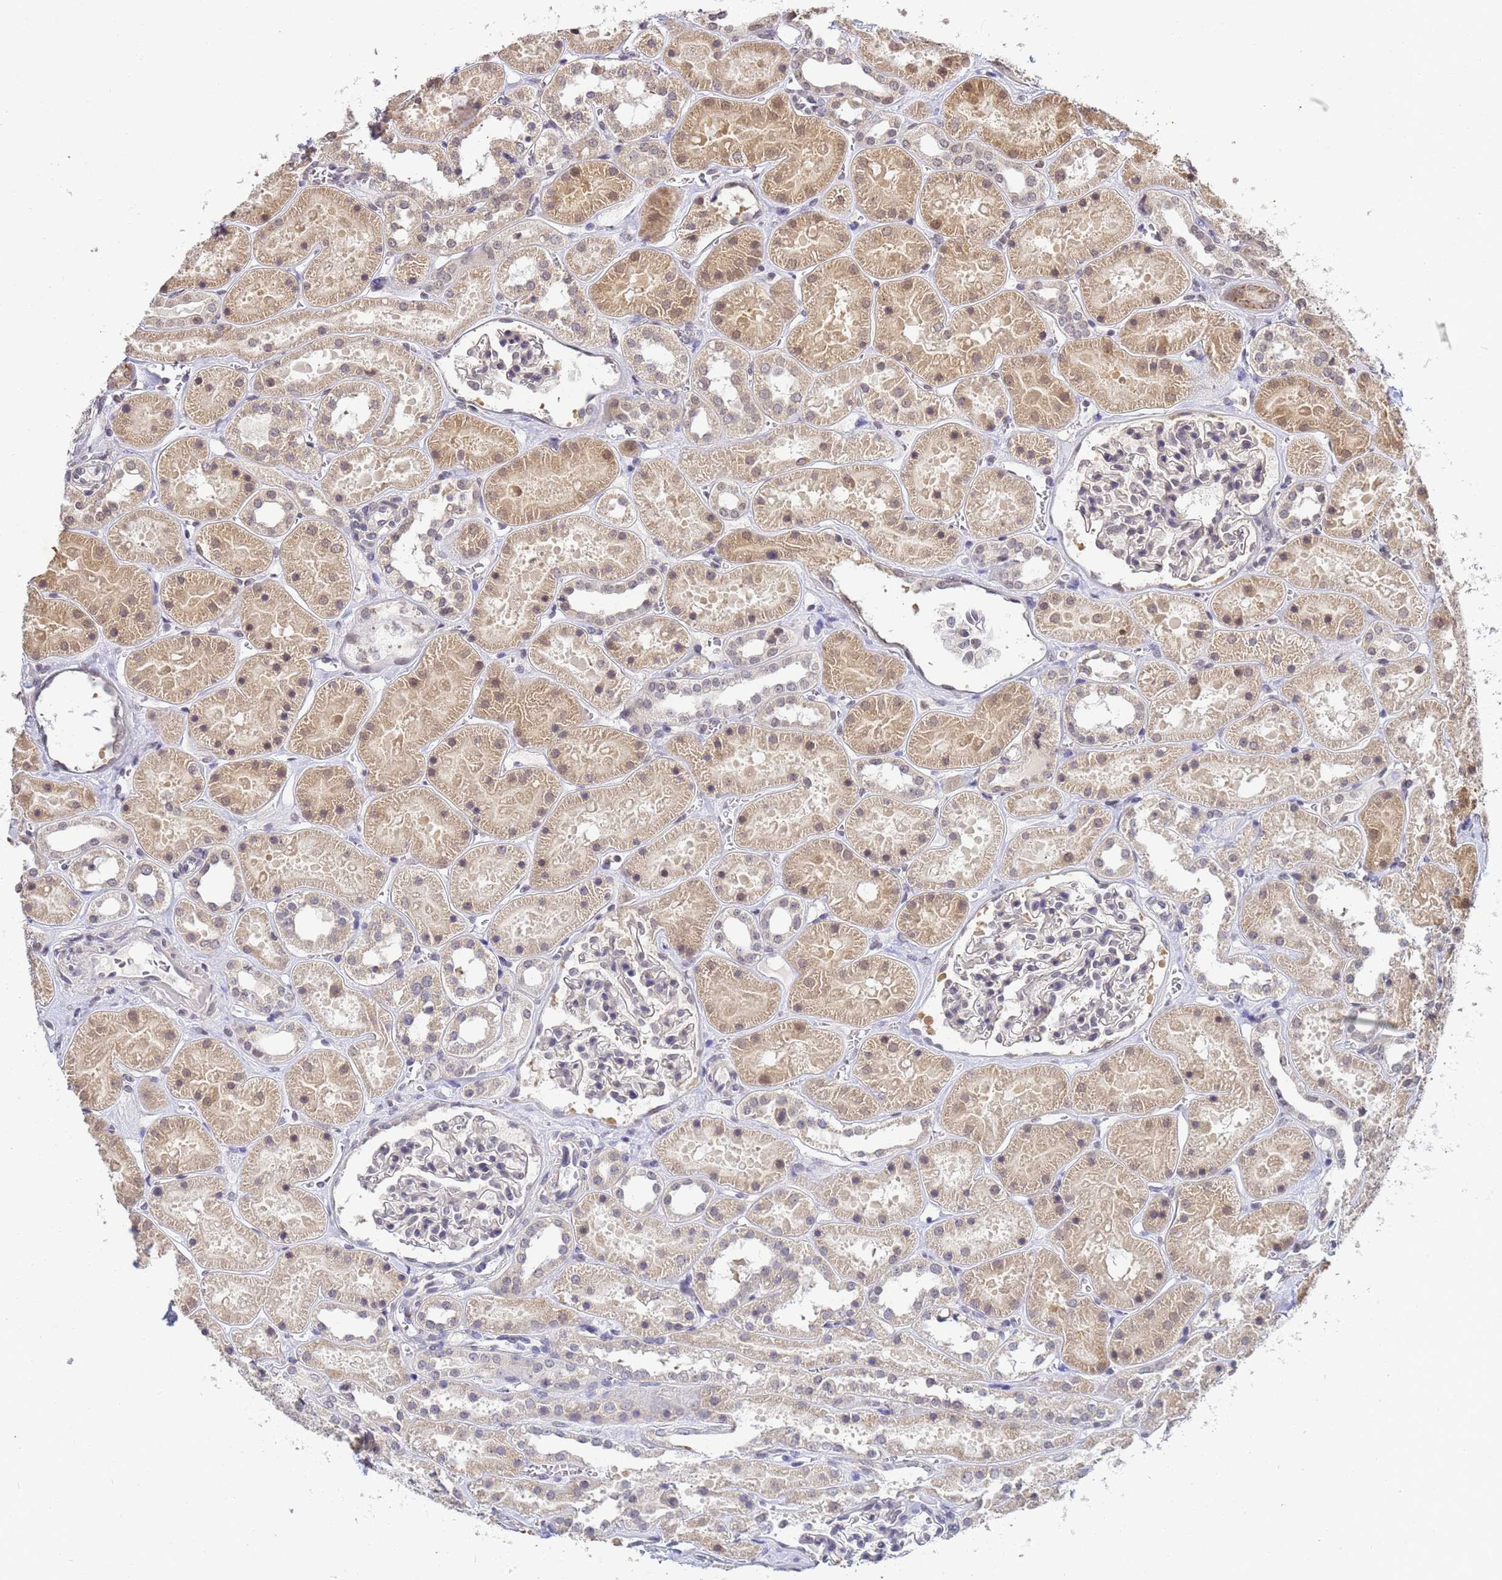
{"staining": {"intensity": "negative", "quantity": "none", "location": "none"}, "tissue": "kidney", "cell_type": "Cells in glomeruli", "image_type": "normal", "snomed": [{"axis": "morphology", "description": "Normal tissue, NOS"}, {"axis": "topography", "description": "Kidney"}], "caption": "Immunohistochemistry (IHC) of unremarkable kidney exhibits no positivity in cells in glomeruli. Nuclei are stained in blue.", "gene": "MYL7", "patient": {"sex": "female", "age": 41}}